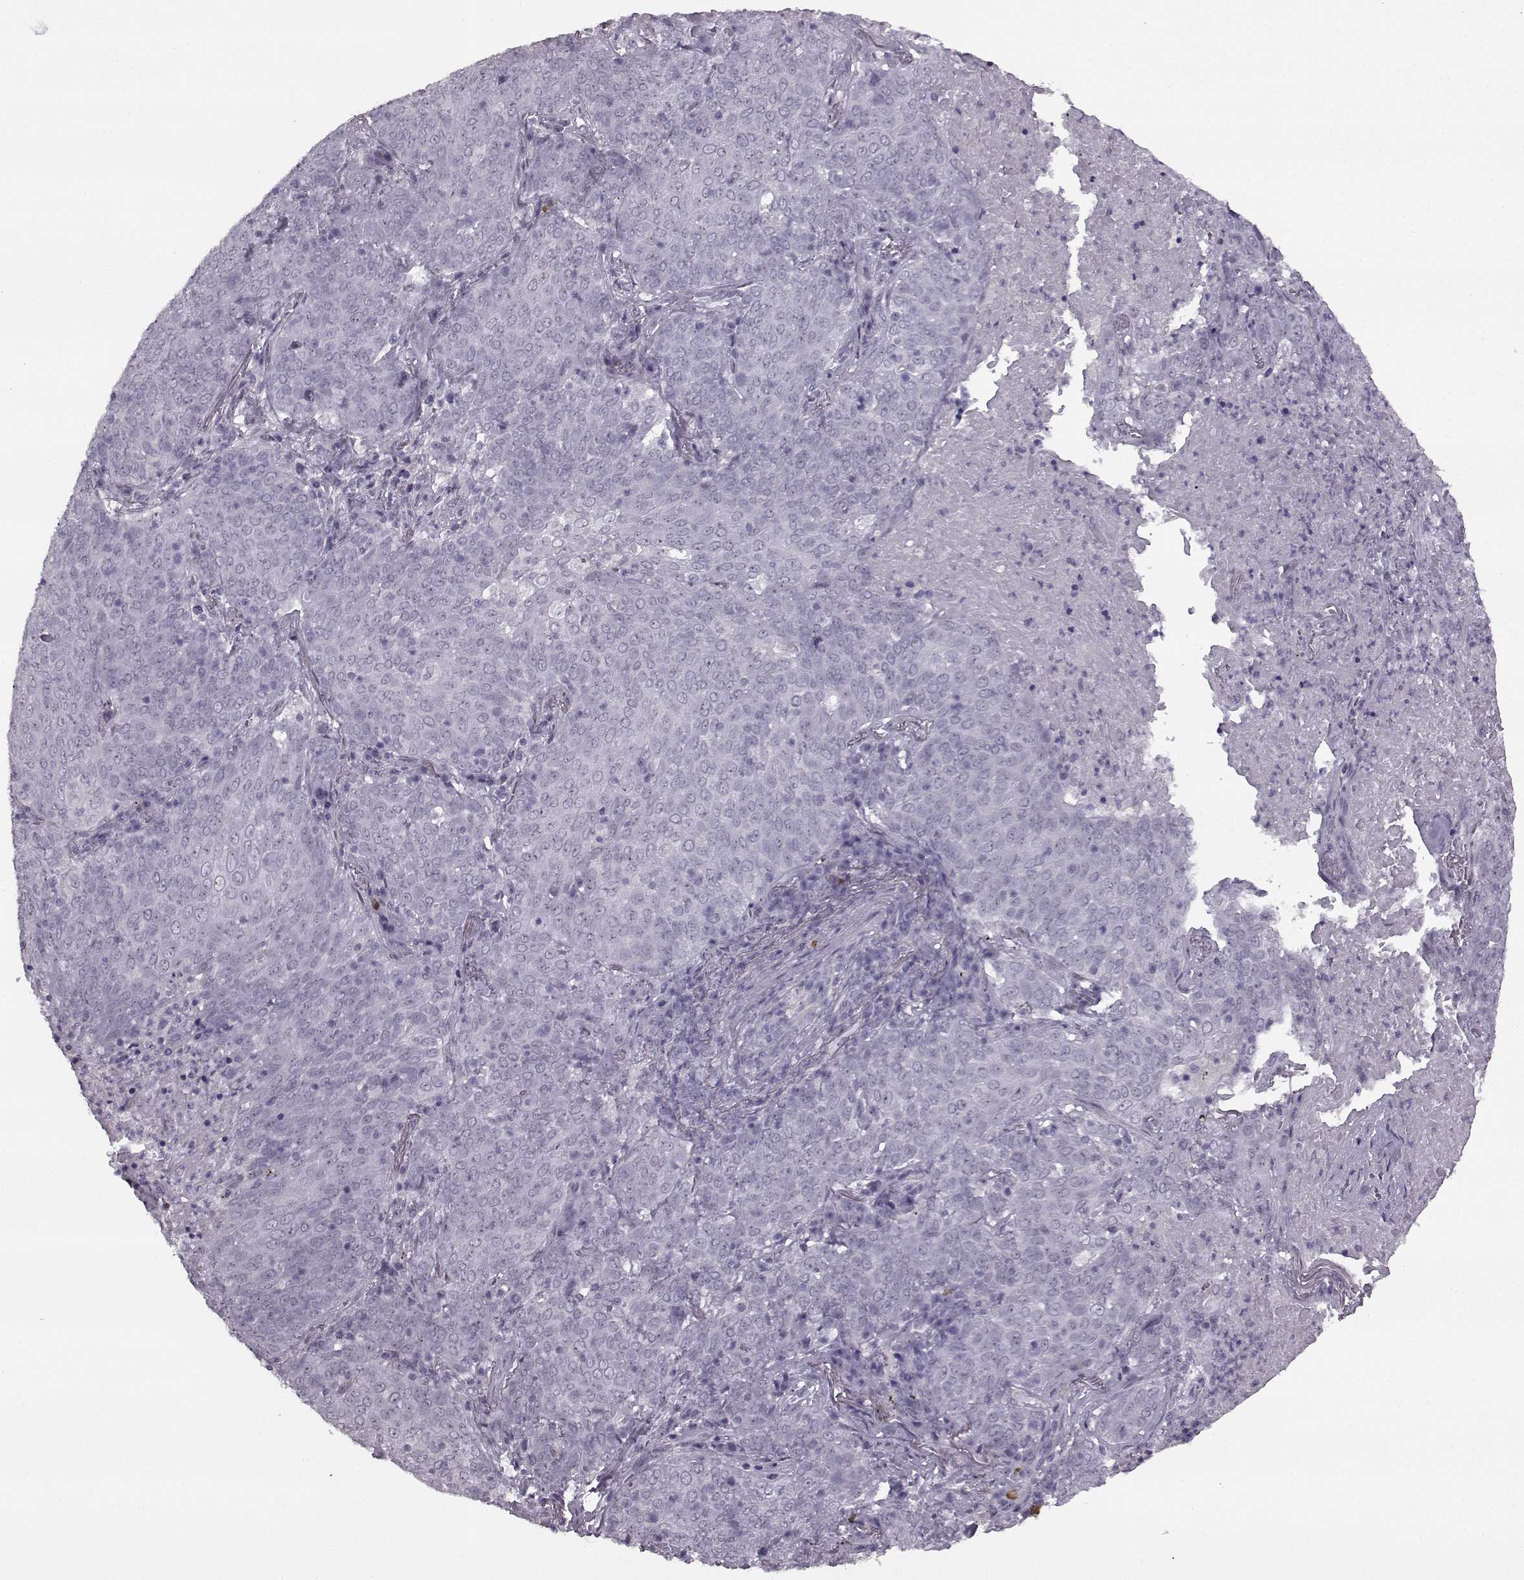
{"staining": {"intensity": "negative", "quantity": "none", "location": "none"}, "tissue": "lung cancer", "cell_type": "Tumor cells", "image_type": "cancer", "snomed": [{"axis": "morphology", "description": "Squamous cell carcinoma, NOS"}, {"axis": "topography", "description": "Lung"}], "caption": "An immunohistochemistry (IHC) micrograph of lung cancer is shown. There is no staining in tumor cells of lung cancer. (DAB (3,3'-diaminobenzidine) IHC with hematoxylin counter stain).", "gene": "PRPH2", "patient": {"sex": "male", "age": 82}}